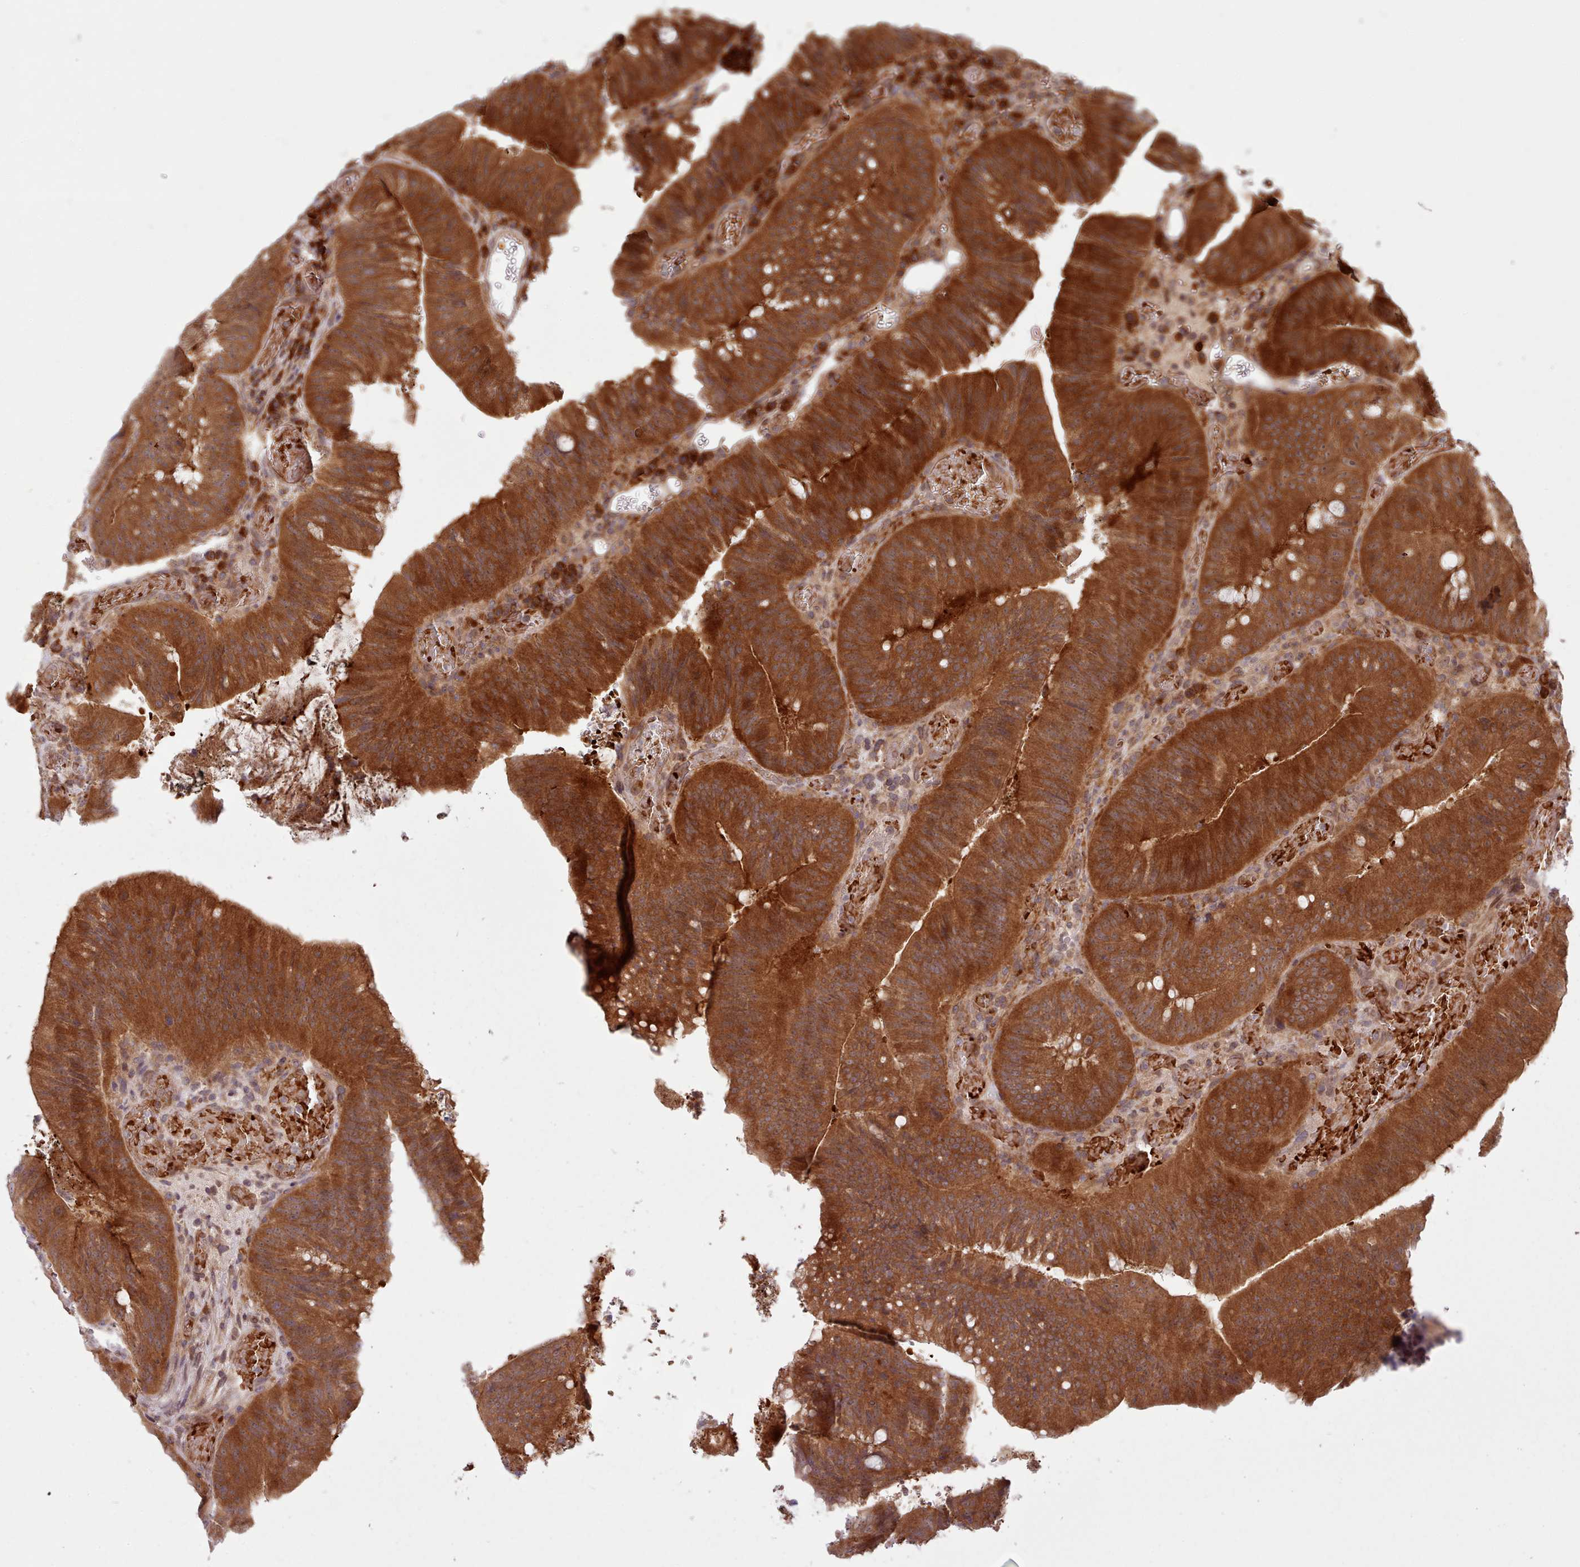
{"staining": {"intensity": "strong", "quantity": ">75%", "location": "cytoplasmic/membranous"}, "tissue": "colorectal cancer", "cell_type": "Tumor cells", "image_type": "cancer", "snomed": [{"axis": "morphology", "description": "Adenocarcinoma, NOS"}, {"axis": "topography", "description": "Colon"}], "caption": "Immunohistochemical staining of human adenocarcinoma (colorectal) displays high levels of strong cytoplasmic/membranous expression in about >75% of tumor cells.", "gene": "UBE2G1", "patient": {"sex": "female", "age": 43}}